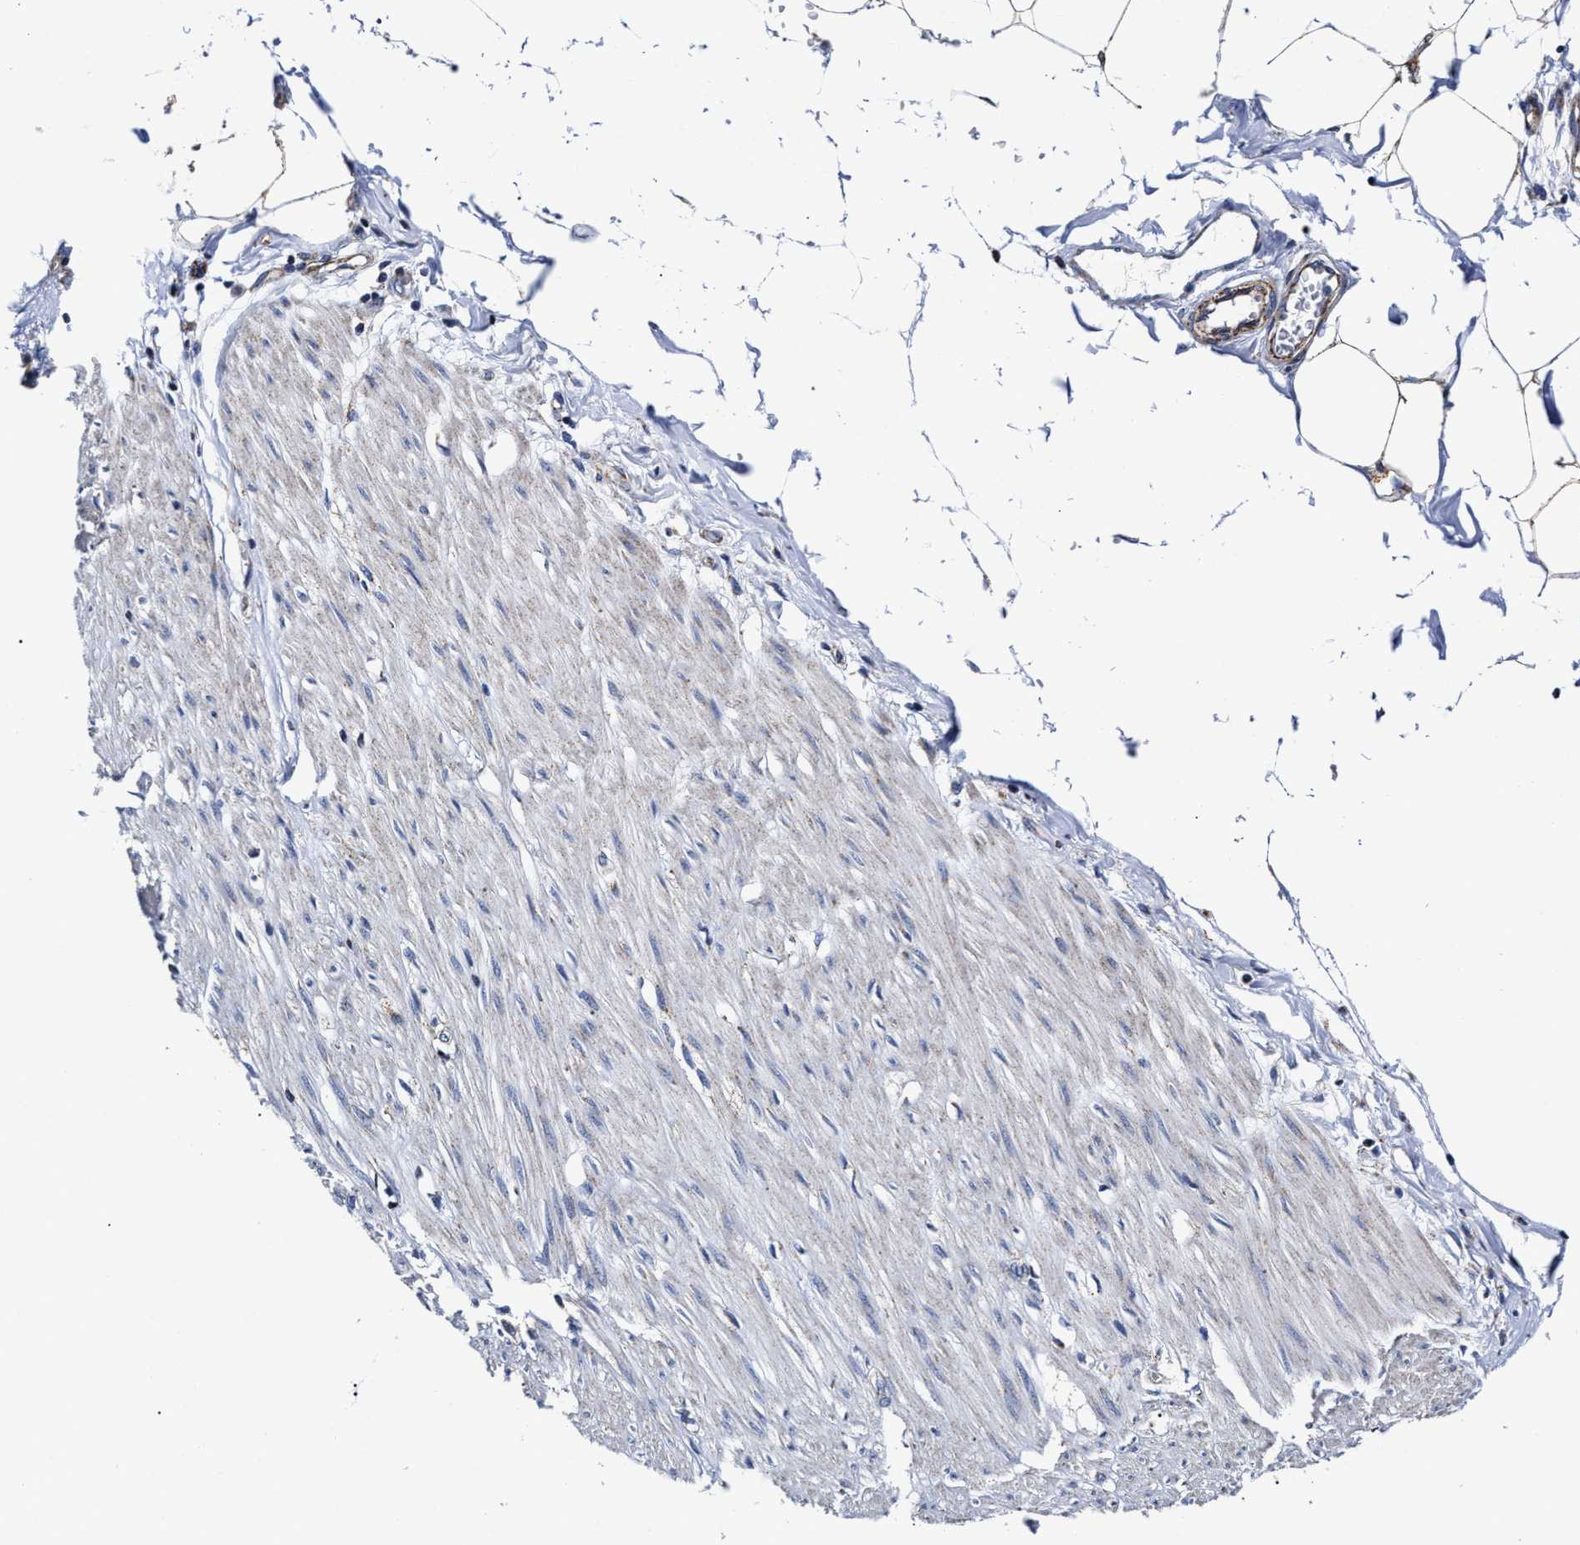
{"staining": {"intensity": "negative", "quantity": "none", "location": "none"}, "tissue": "adipose tissue", "cell_type": "Adipocytes", "image_type": "normal", "snomed": [{"axis": "morphology", "description": "Normal tissue, NOS"}, {"axis": "morphology", "description": "Adenocarcinoma, NOS"}, {"axis": "topography", "description": "Colon"}, {"axis": "topography", "description": "Peripheral nerve tissue"}], "caption": "Human adipose tissue stained for a protein using IHC demonstrates no expression in adipocytes.", "gene": "HINT2", "patient": {"sex": "male", "age": 14}}